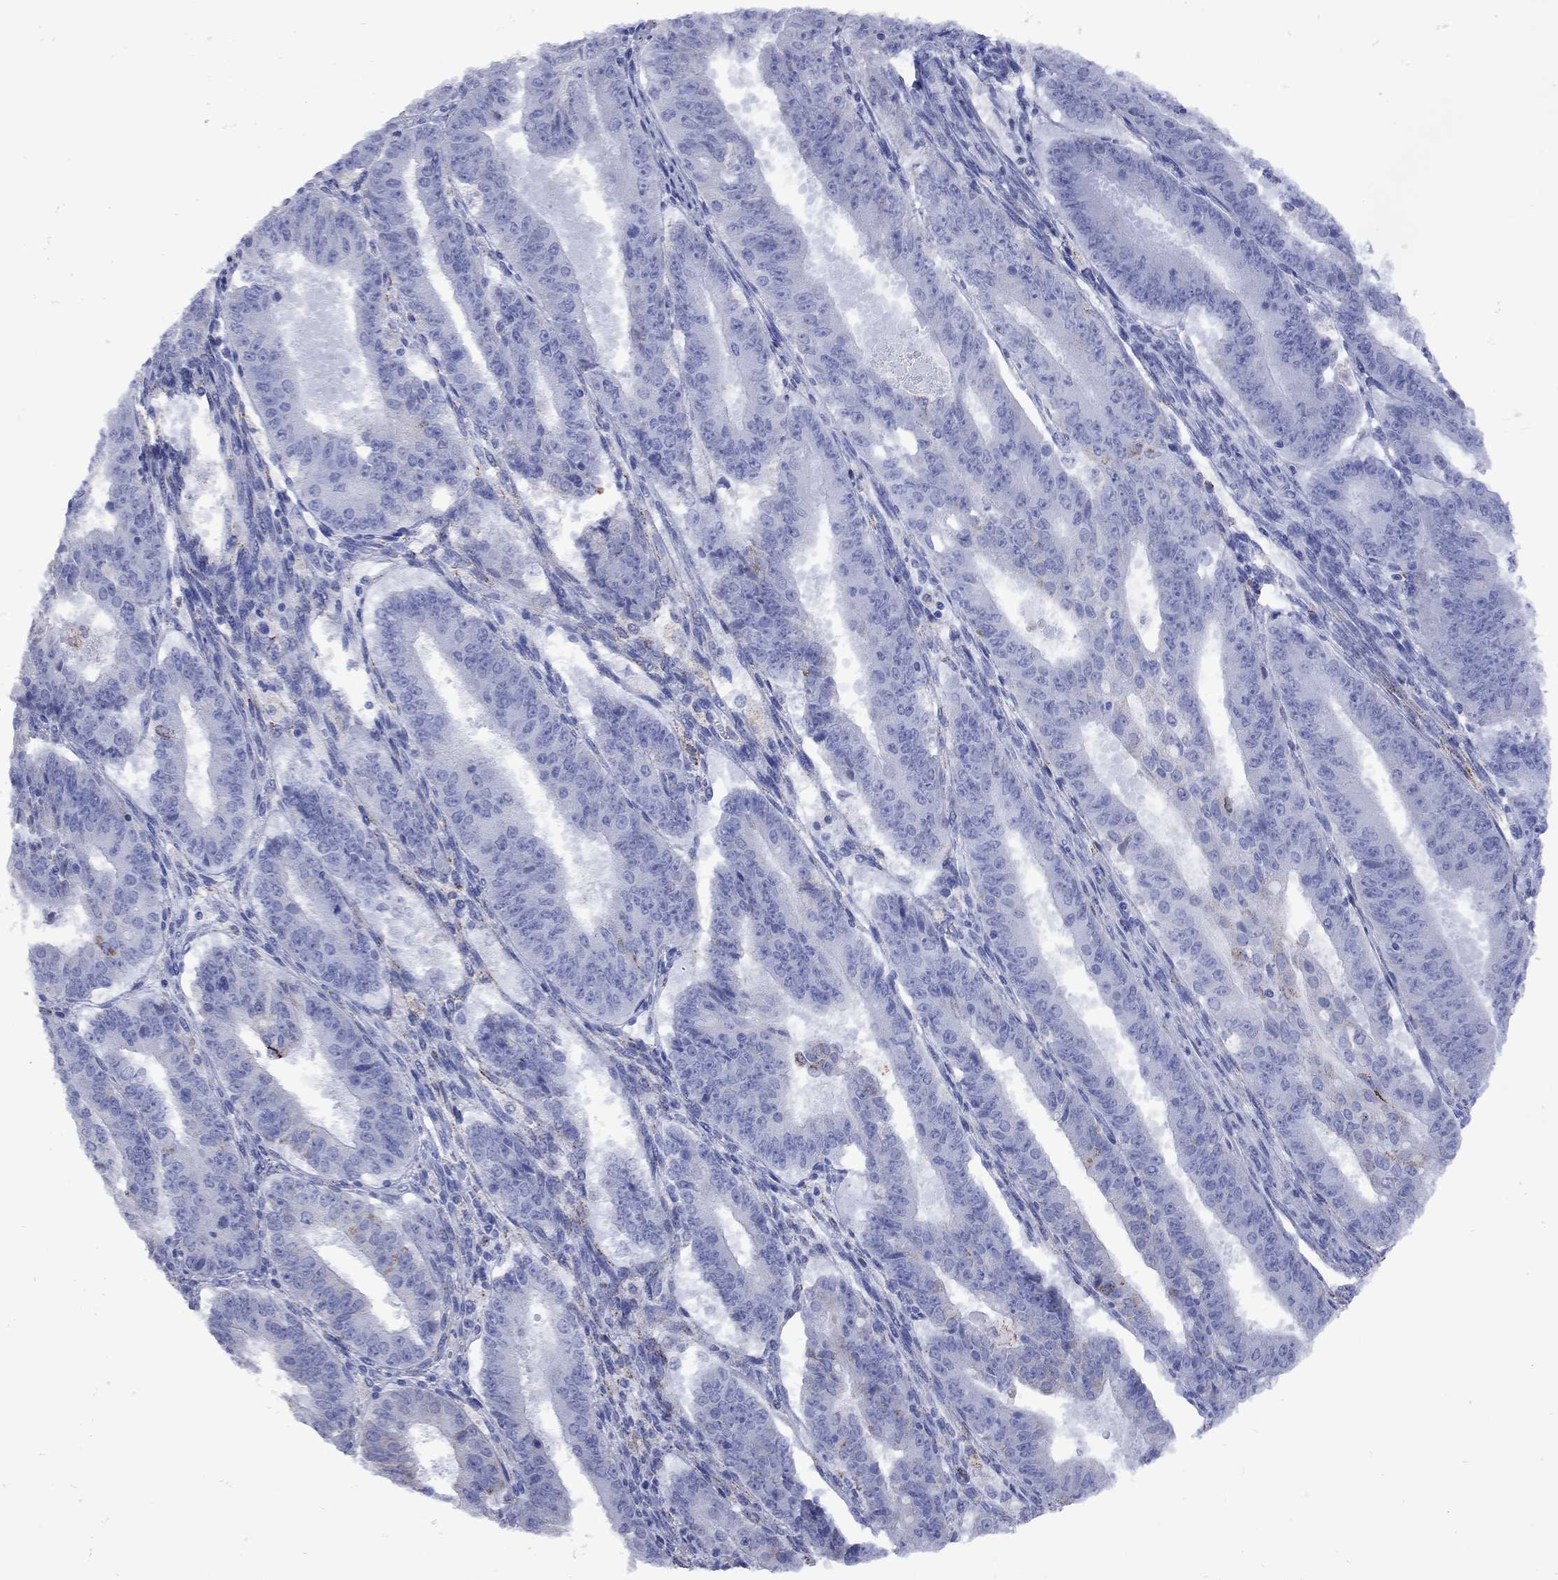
{"staining": {"intensity": "negative", "quantity": "none", "location": "none"}, "tissue": "ovarian cancer", "cell_type": "Tumor cells", "image_type": "cancer", "snomed": [{"axis": "morphology", "description": "Carcinoma, endometroid"}, {"axis": "topography", "description": "Ovary"}], "caption": "Tumor cells show no significant protein staining in ovarian cancer.", "gene": "SESTD1", "patient": {"sex": "female", "age": 42}}